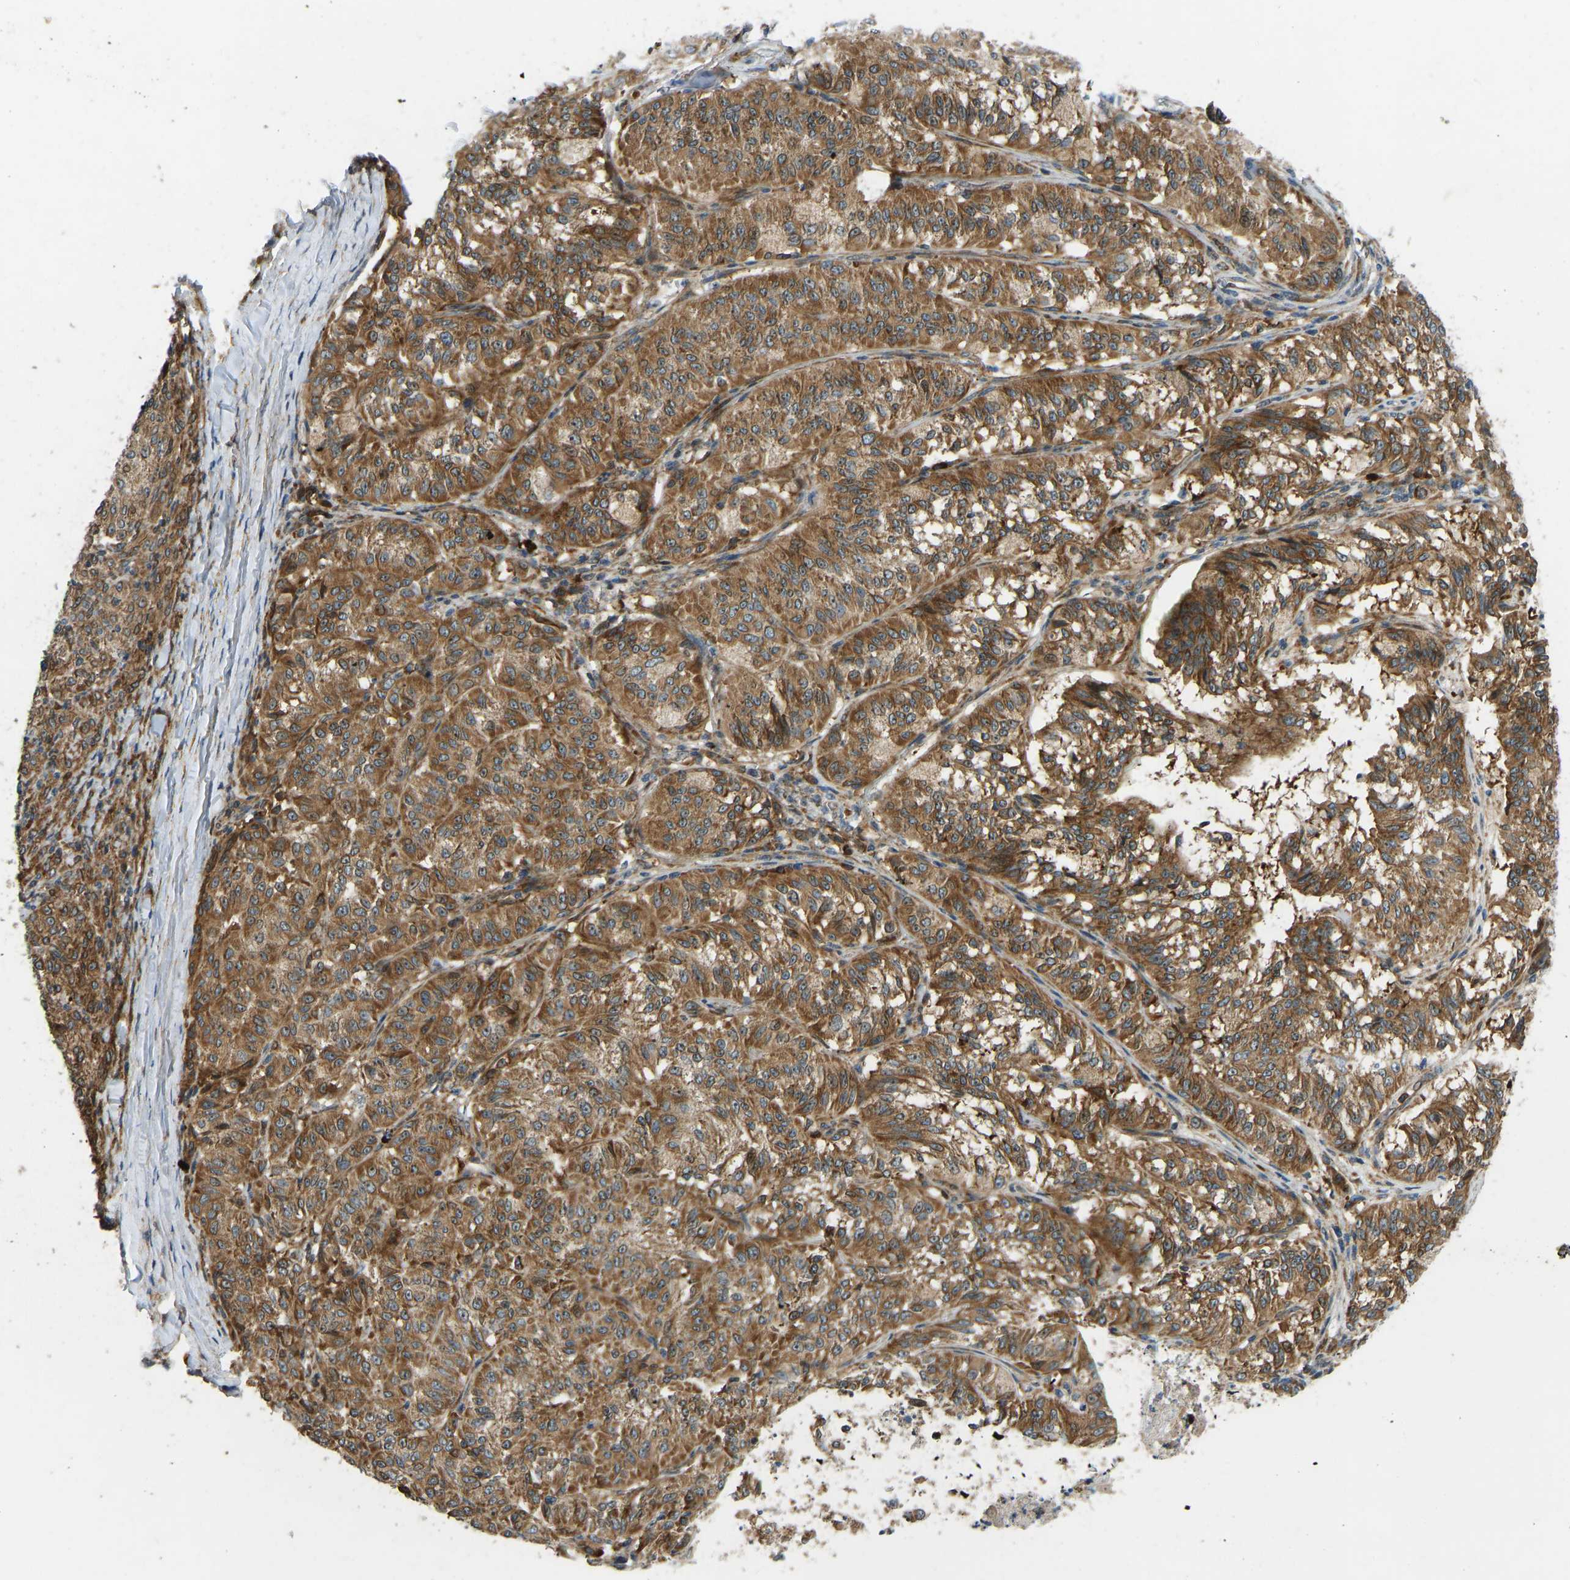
{"staining": {"intensity": "moderate", "quantity": ">75%", "location": "cytoplasmic/membranous"}, "tissue": "melanoma", "cell_type": "Tumor cells", "image_type": "cancer", "snomed": [{"axis": "morphology", "description": "Malignant melanoma, NOS"}, {"axis": "topography", "description": "Skin"}], "caption": "Protein expression by immunohistochemistry (IHC) shows moderate cytoplasmic/membranous staining in about >75% of tumor cells in malignant melanoma.", "gene": "OS9", "patient": {"sex": "female", "age": 72}}